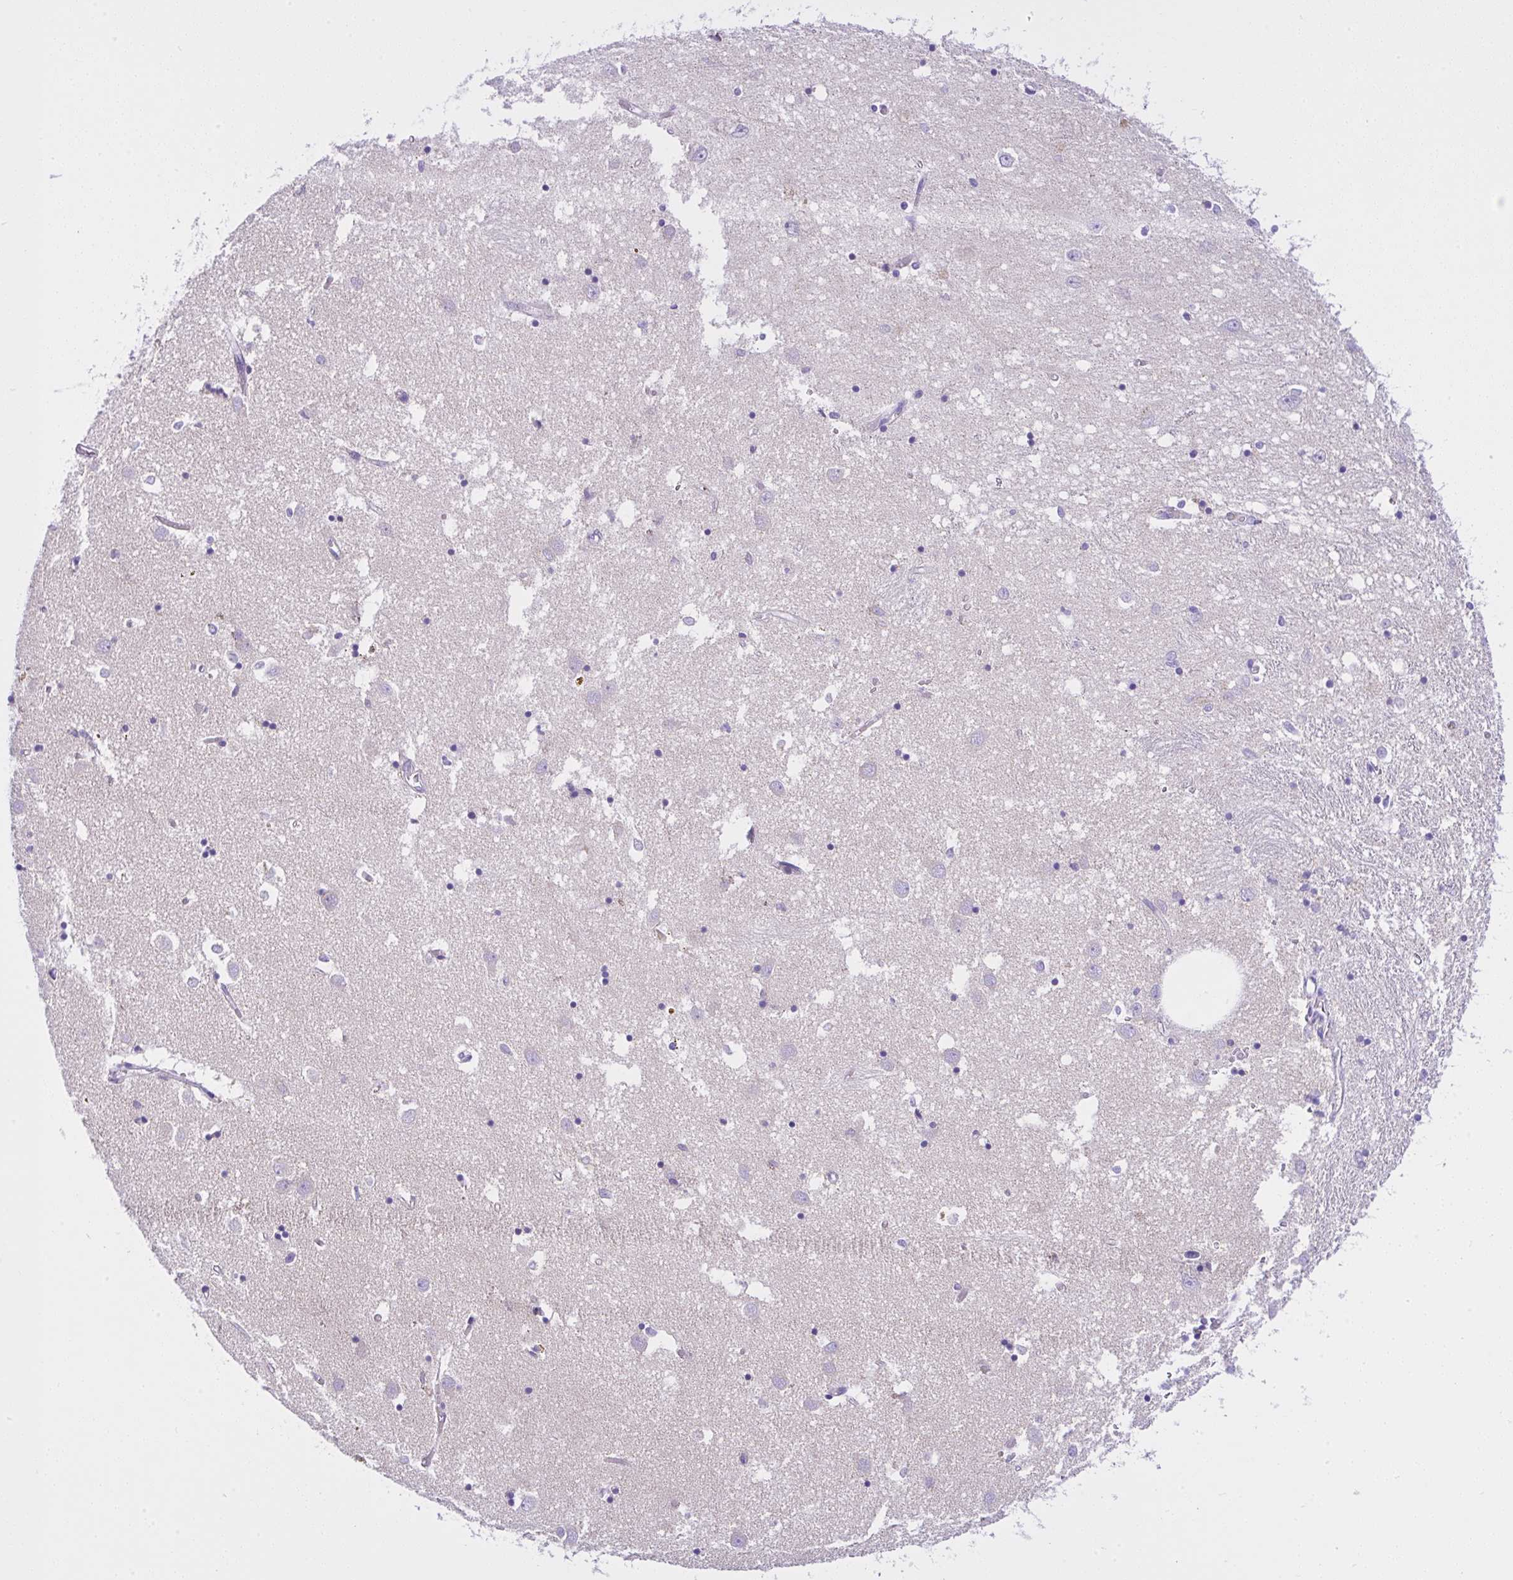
{"staining": {"intensity": "negative", "quantity": "none", "location": "none"}, "tissue": "caudate", "cell_type": "Glial cells", "image_type": "normal", "snomed": [{"axis": "morphology", "description": "Normal tissue, NOS"}, {"axis": "topography", "description": "Lateral ventricle wall"}], "caption": "Histopathology image shows no significant protein positivity in glial cells of benign caudate. Brightfield microscopy of immunohistochemistry (IHC) stained with DAB (brown) and hematoxylin (blue), captured at high magnification.", "gene": "SLC13A1", "patient": {"sex": "male", "age": 70}}